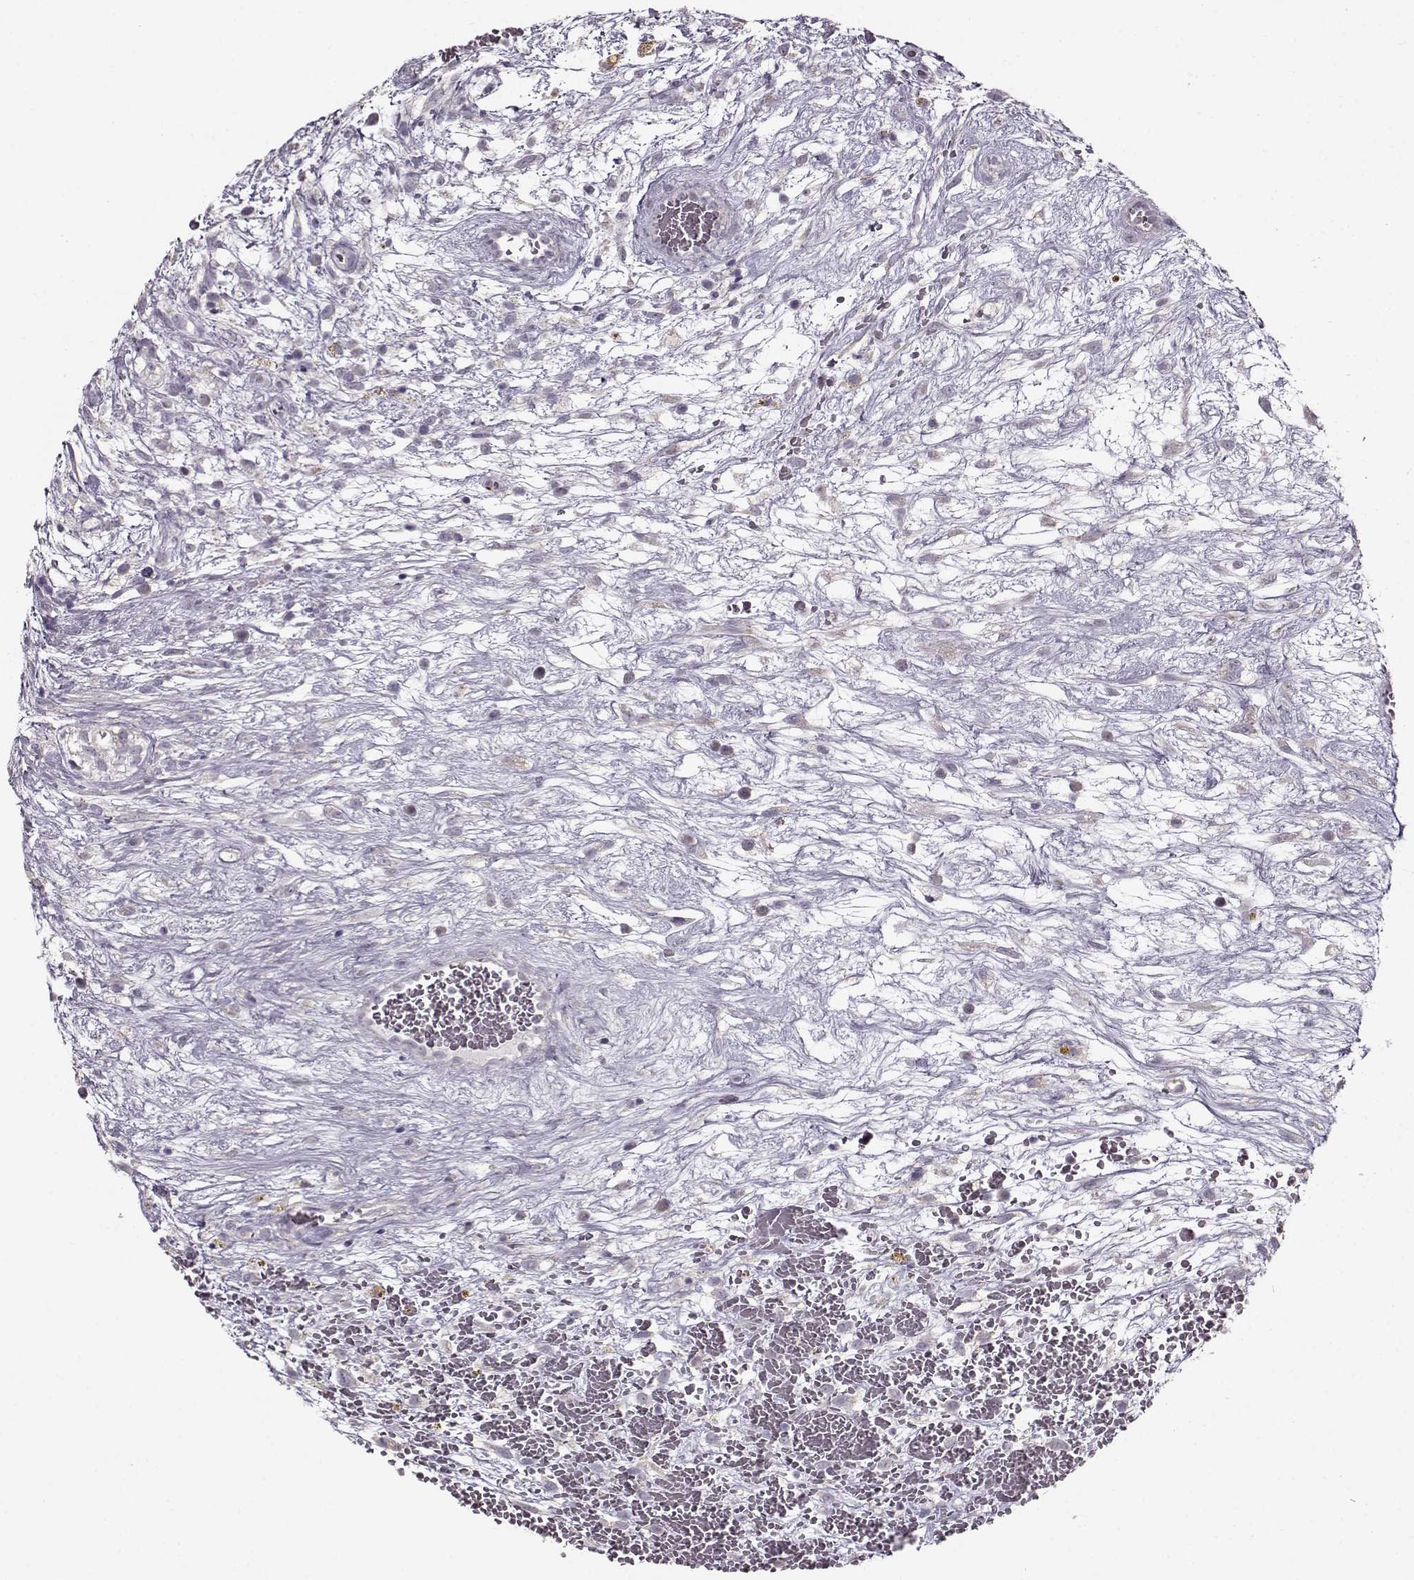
{"staining": {"intensity": "negative", "quantity": "none", "location": "none"}, "tissue": "testis cancer", "cell_type": "Tumor cells", "image_type": "cancer", "snomed": [{"axis": "morphology", "description": "Normal tissue, NOS"}, {"axis": "morphology", "description": "Carcinoma, Embryonal, NOS"}, {"axis": "topography", "description": "Testis"}], "caption": "Protein analysis of testis cancer demonstrates no significant expression in tumor cells.", "gene": "MAP6D1", "patient": {"sex": "male", "age": 32}}